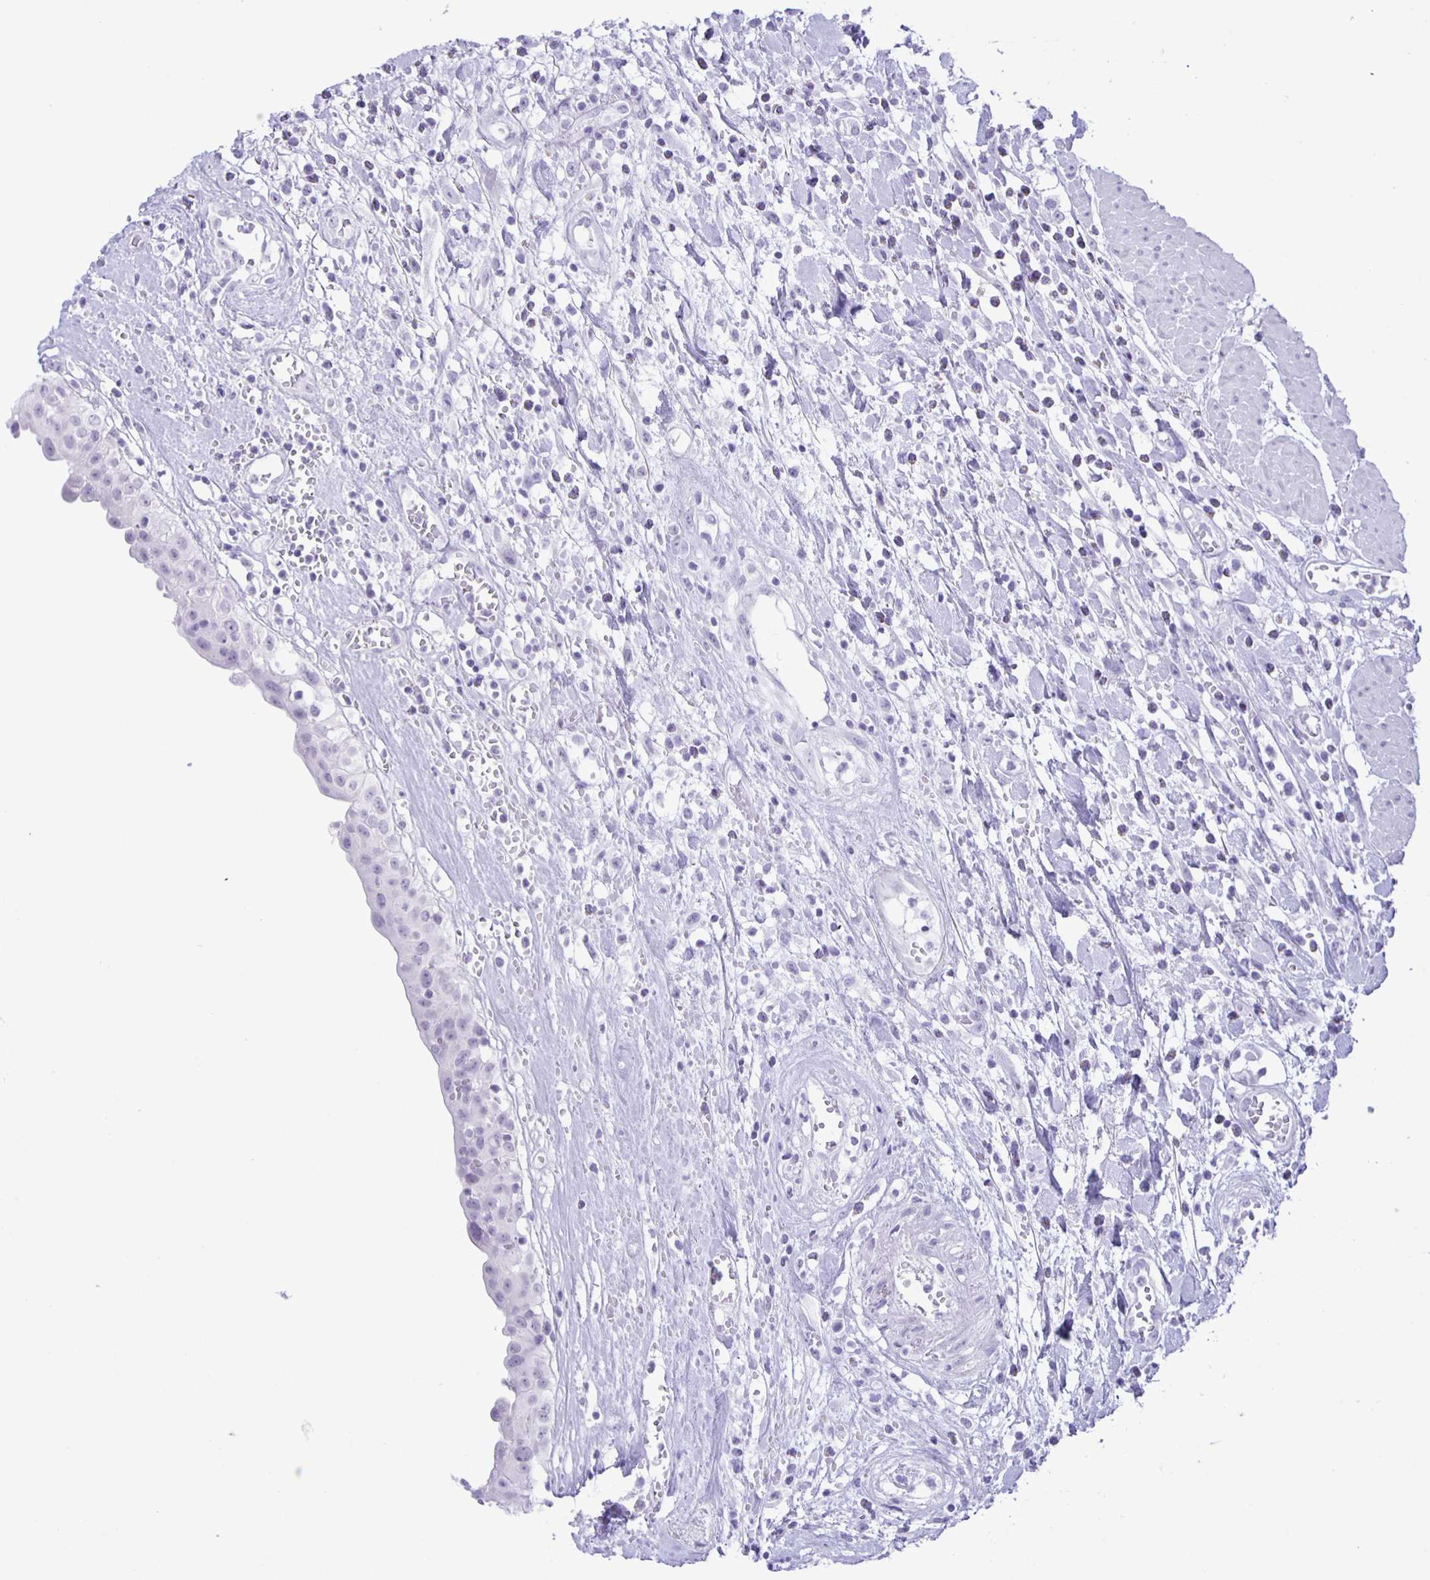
{"staining": {"intensity": "negative", "quantity": "none", "location": "none"}, "tissue": "urinary bladder", "cell_type": "Urothelial cells", "image_type": "normal", "snomed": [{"axis": "morphology", "description": "Normal tissue, NOS"}, {"axis": "topography", "description": "Urinary bladder"}], "caption": "Protein analysis of benign urinary bladder shows no significant positivity in urothelial cells. (Immunohistochemistry, brightfield microscopy, high magnification).", "gene": "EZHIP", "patient": {"sex": "male", "age": 64}}